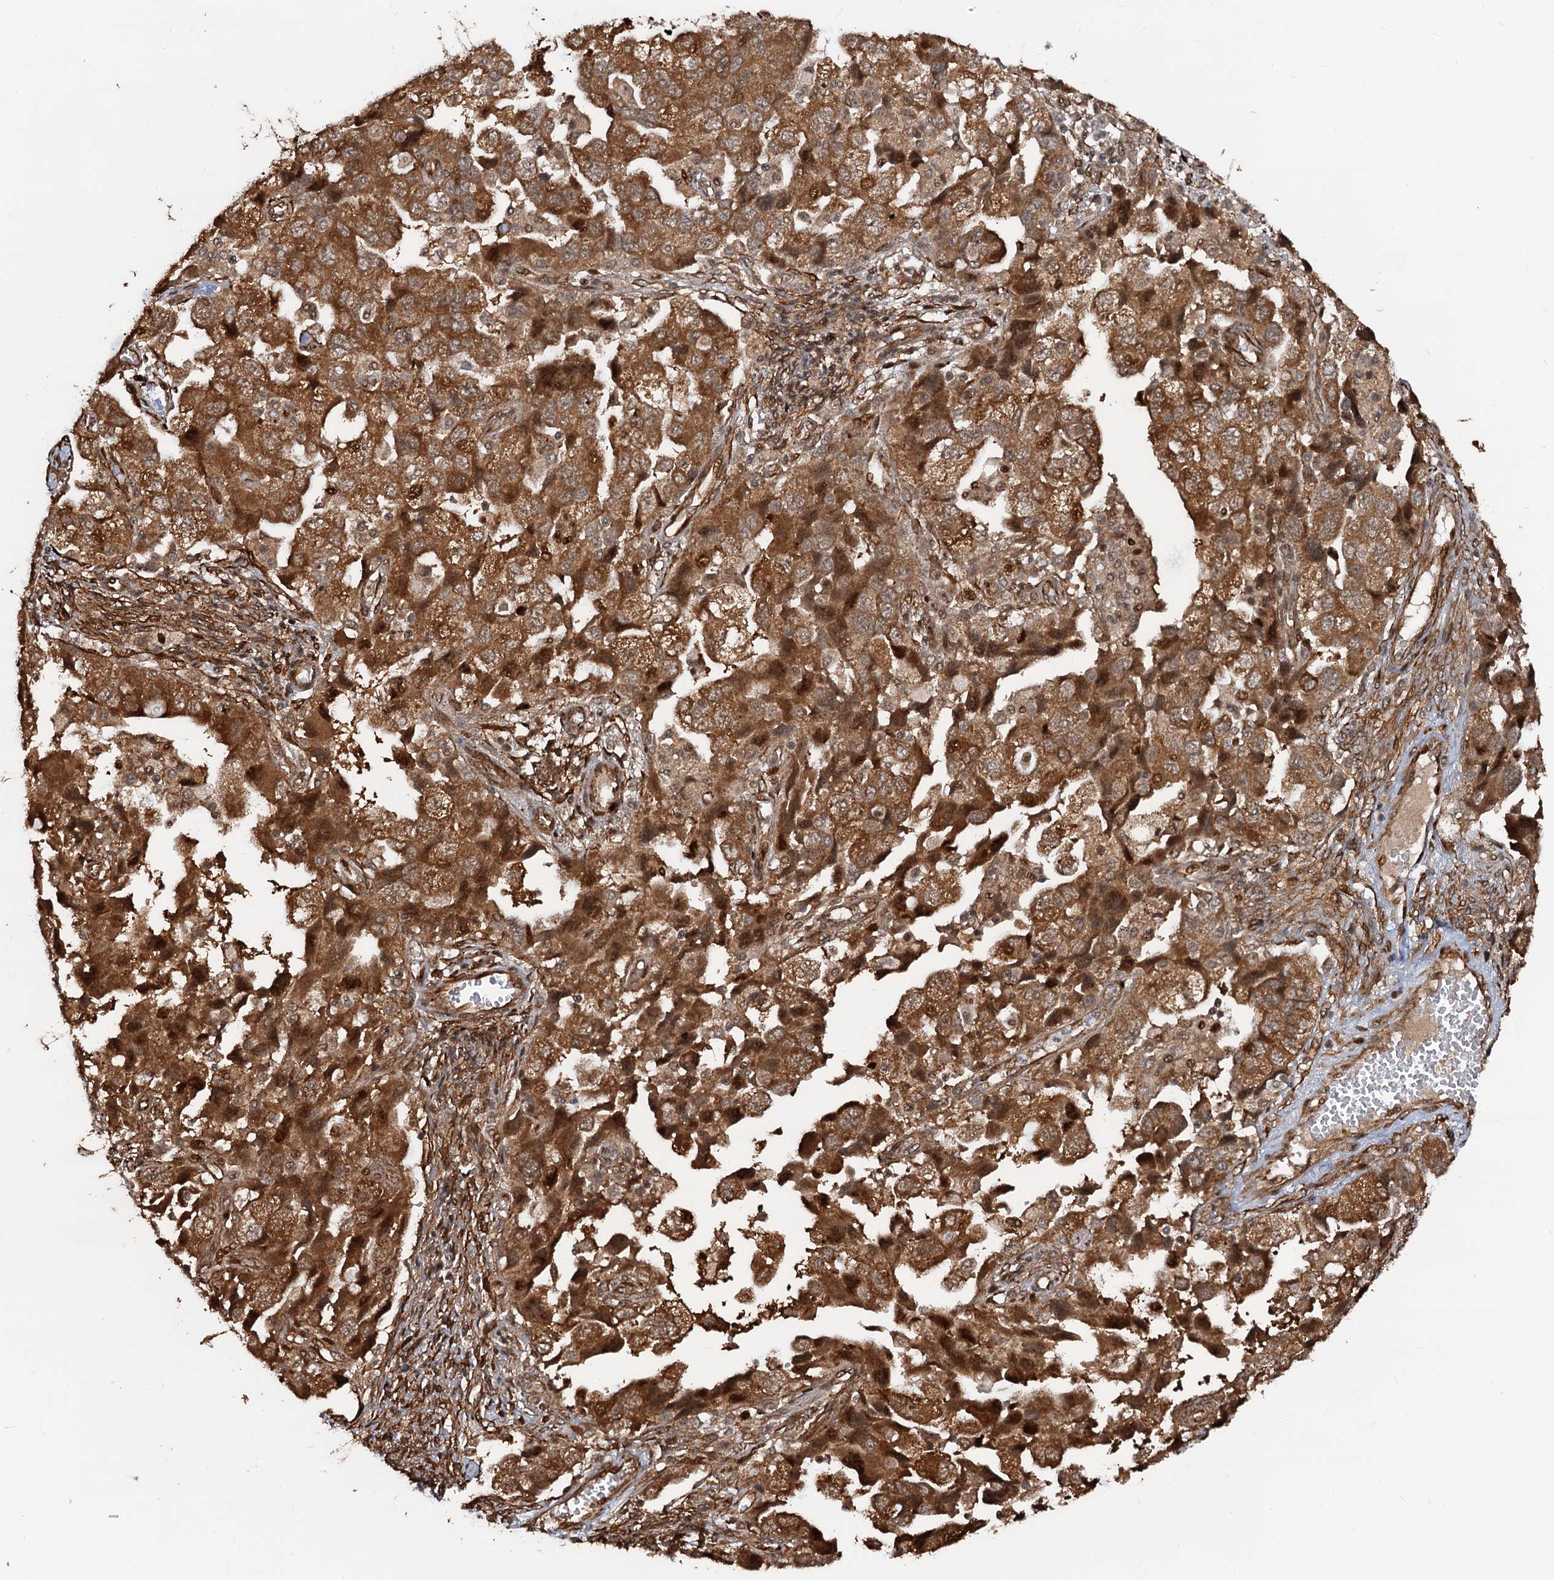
{"staining": {"intensity": "strong", "quantity": ">75%", "location": "cytoplasmic/membranous,nuclear"}, "tissue": "ovarian cancer", "cell_type": "Tumor cells", "image_type": "cancer", "snomed": [{"axis": "morphology", "description": "Carcinoma, NOS"}, {"axis": "morphology", "description": "Cystadenocarcinoma, serous, NOS"}, {"axis": "topography", "description": "Ovary"}], "caption": "The immunohistochemical stain labels strong cytoplasmic/membranous and nuclear positivity in tumor cells of serous cystadenocarcinoma (ovarian) tissue.", "gene": "SNRNP25", "patient": {"sex": "female", "age": 69}}